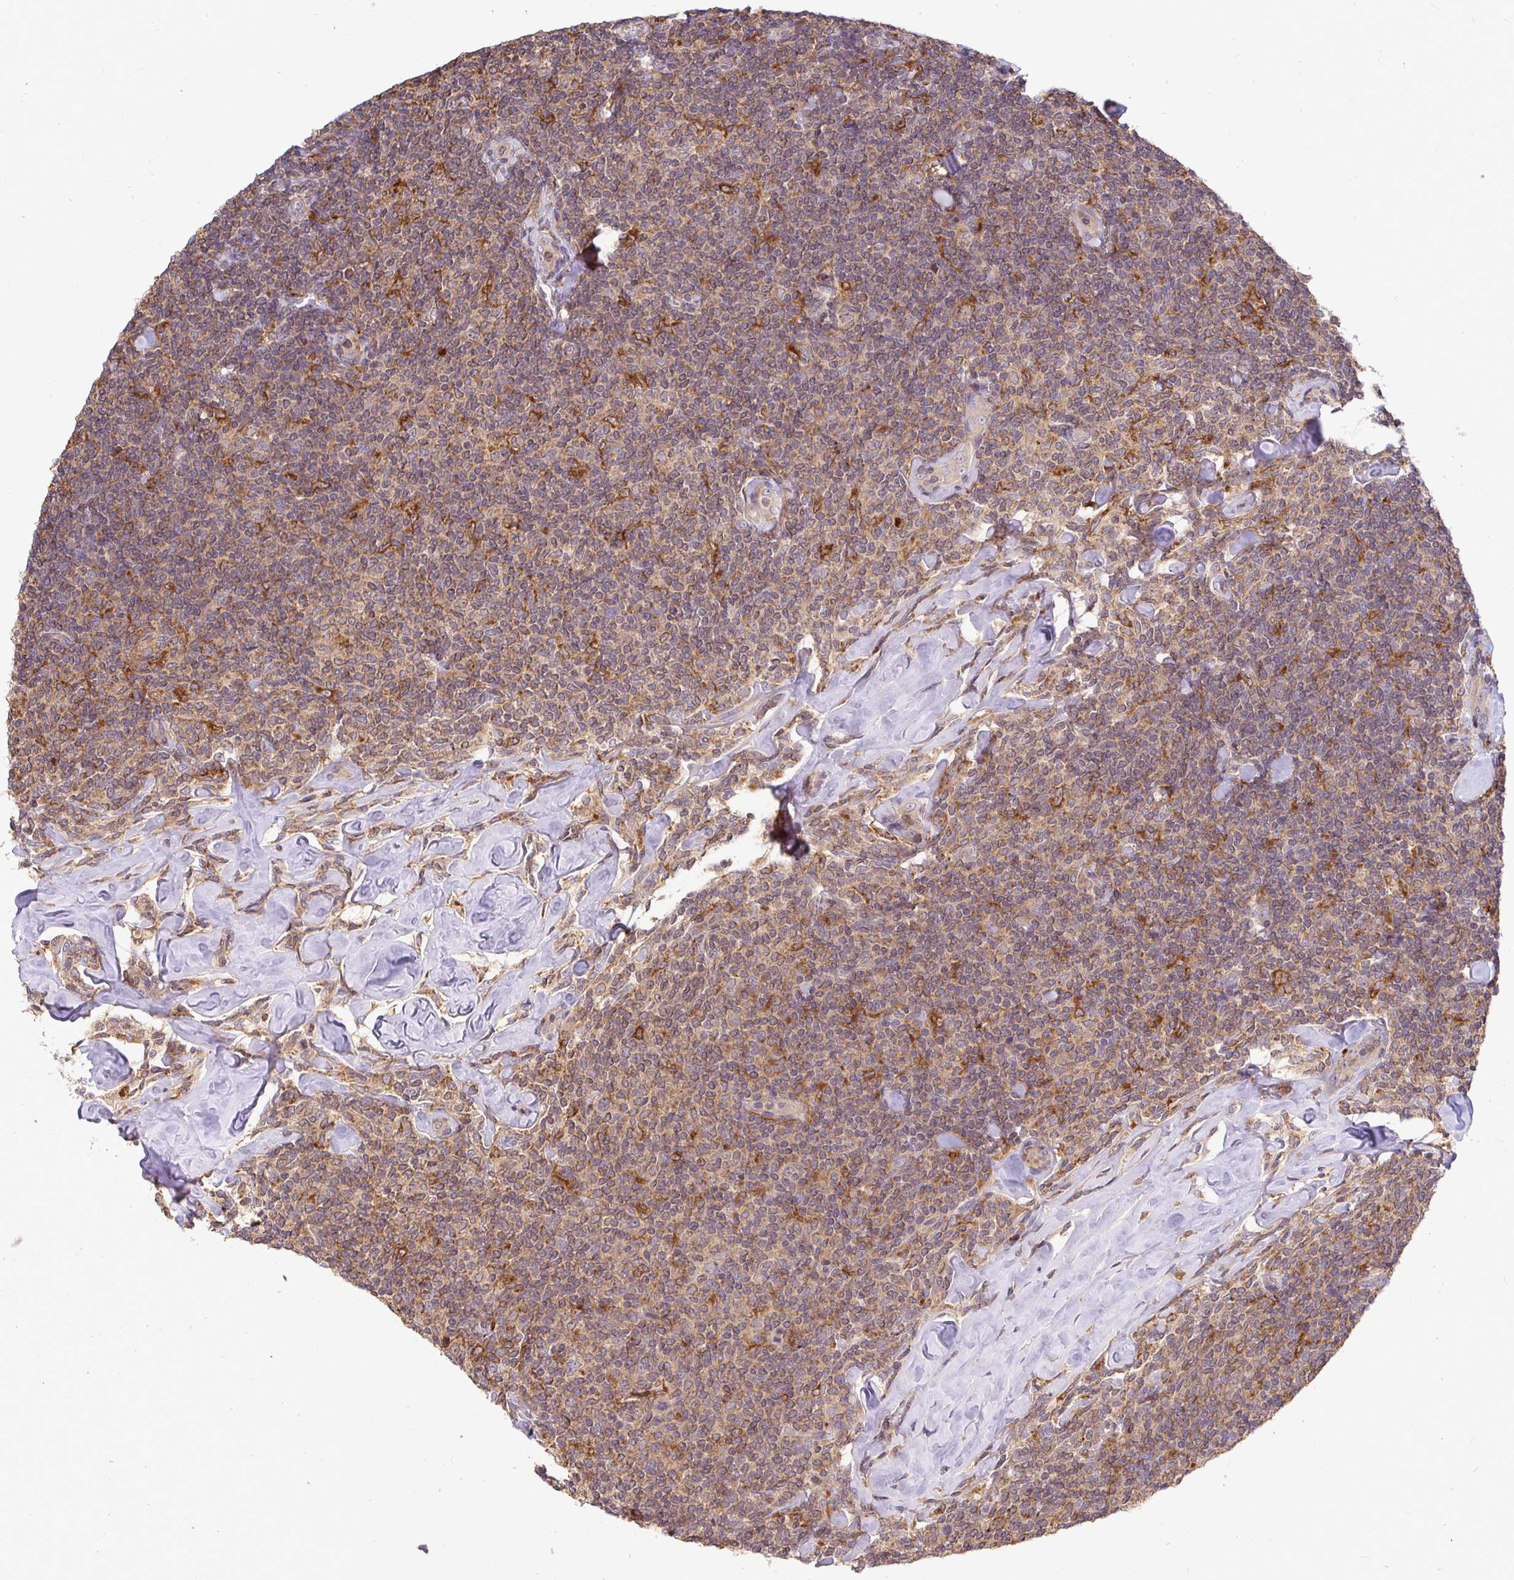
{"staining": {"intensity": "weak", "quantity": "25%-75%", "location": "cytoplasmic/membranous"}, "tissue": "lymphoma", "cell_type": "Tumor cells", "image_type": "cancer", "snomed": [{"axis": "morphology", "description": "Malignant lymphoma, non-Hodgkin's type, Low grade"}, {"axis": "topography", "description": "Lymph node"}], "caption": "Immunohistochemical staining of human malignant lymphoma, non-Hodgkin's type (low-grade) exhibits low levels of weak cytoplasmic/membranous positivity in about 25%-75% of tumor cells. (Brightfield microscopy of DAB IHC at high magnification).", "gene": "ATP6V1F", "patient": {"sex": "female", "age": 56}}